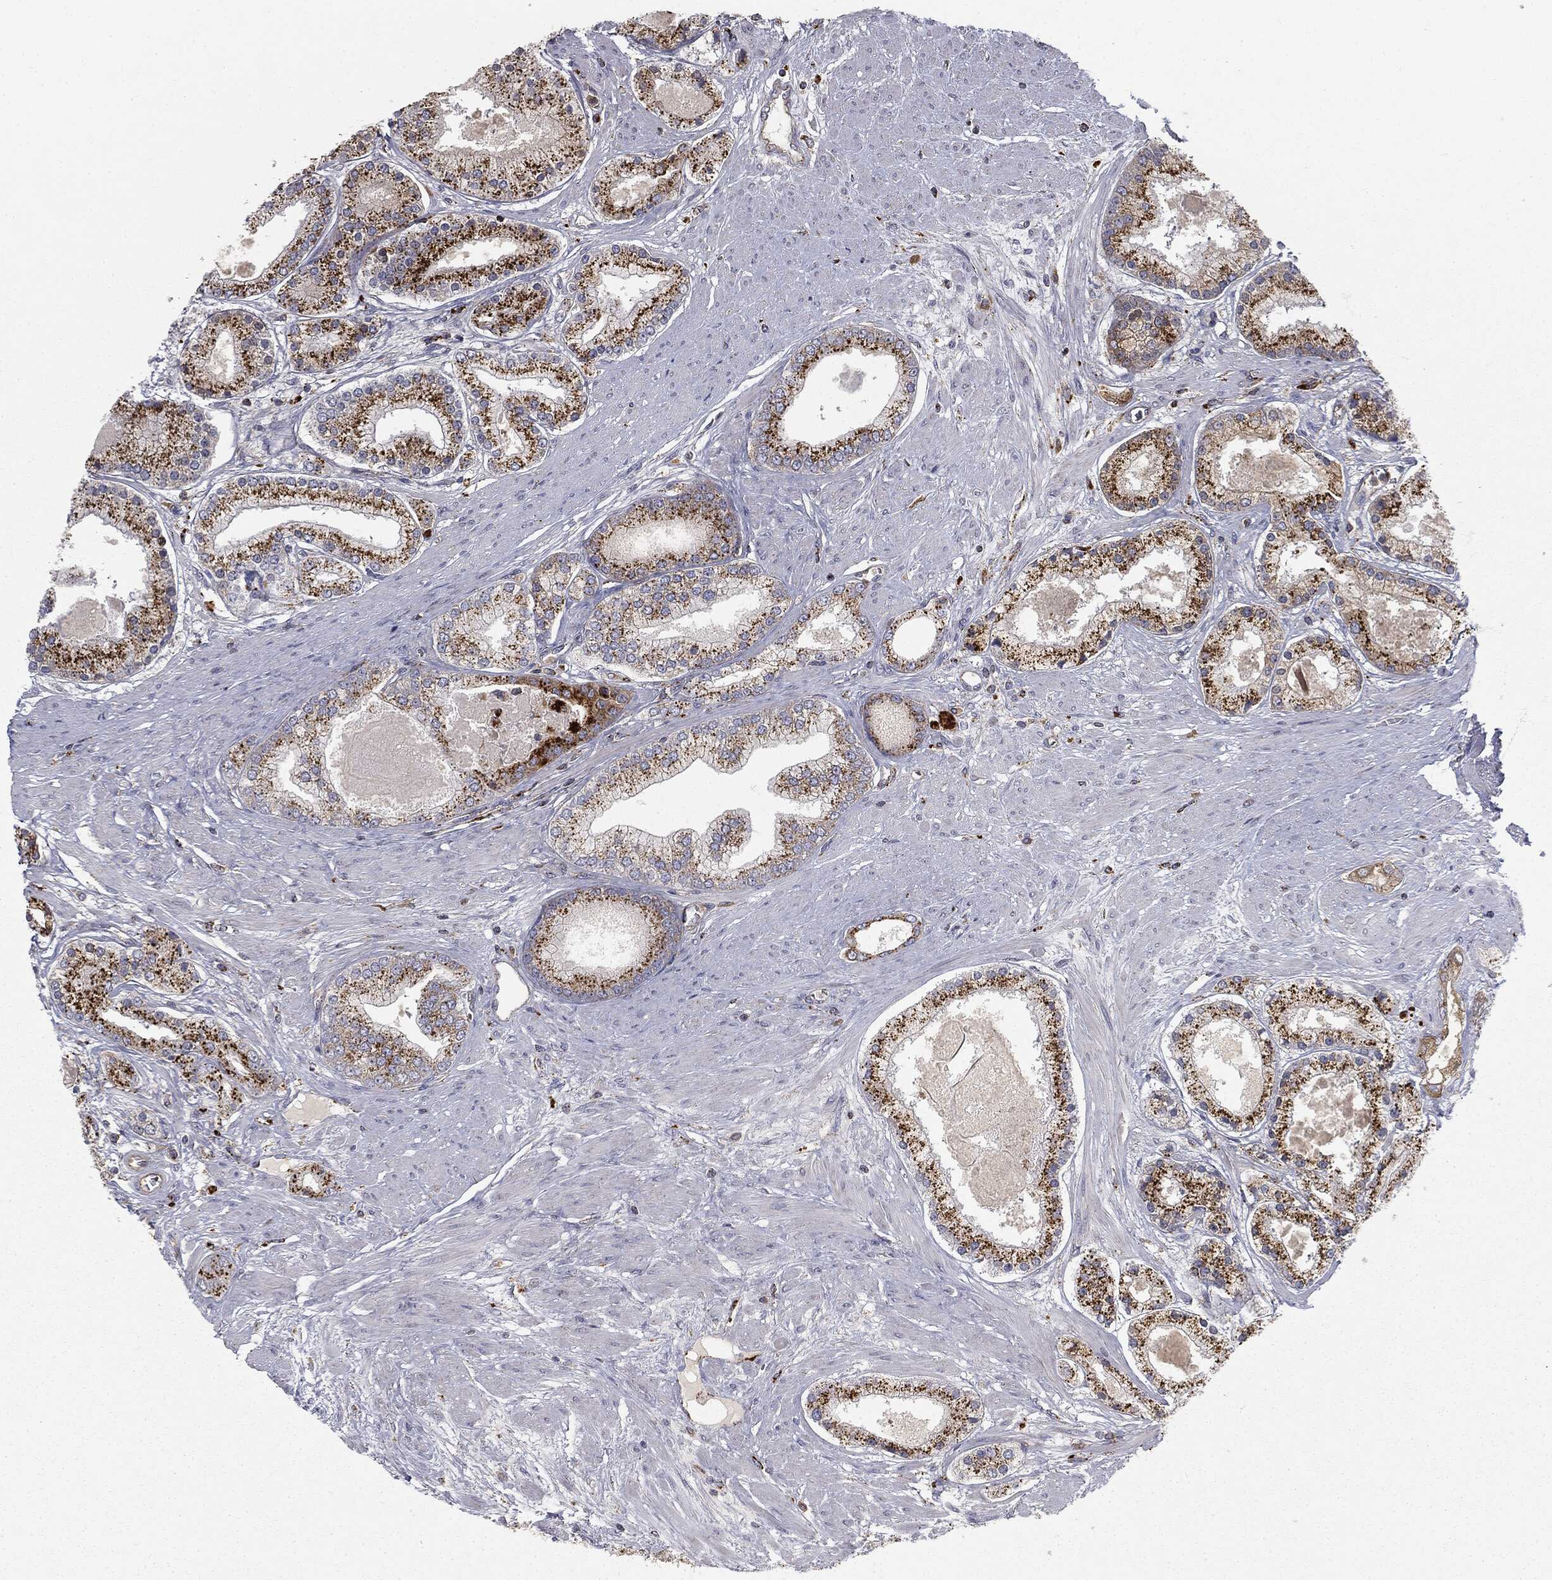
{"staining": {"intensity": "strong", "quantity": ">75%", "location": "cytoplasmic/membranous"}, "tissue": "prostate cancer", "cell_type": "Tumor cells", "image_type": "cancer", "snomed": [{"axis": "morphology", "description": "Adenocarcinoma, High grade"}, {"axis": "topography", "description": "Prostate"}], "caption": "This is a photomicrograph of immunohistochemistry (IHC) staining of adenocarcinoma (high-grade) (prostate), which shows strong staining in the cytoplasmic/membranous of tumor cells.", "gene": "CTSA", "patient": {"sex": "male", "age": 67}}